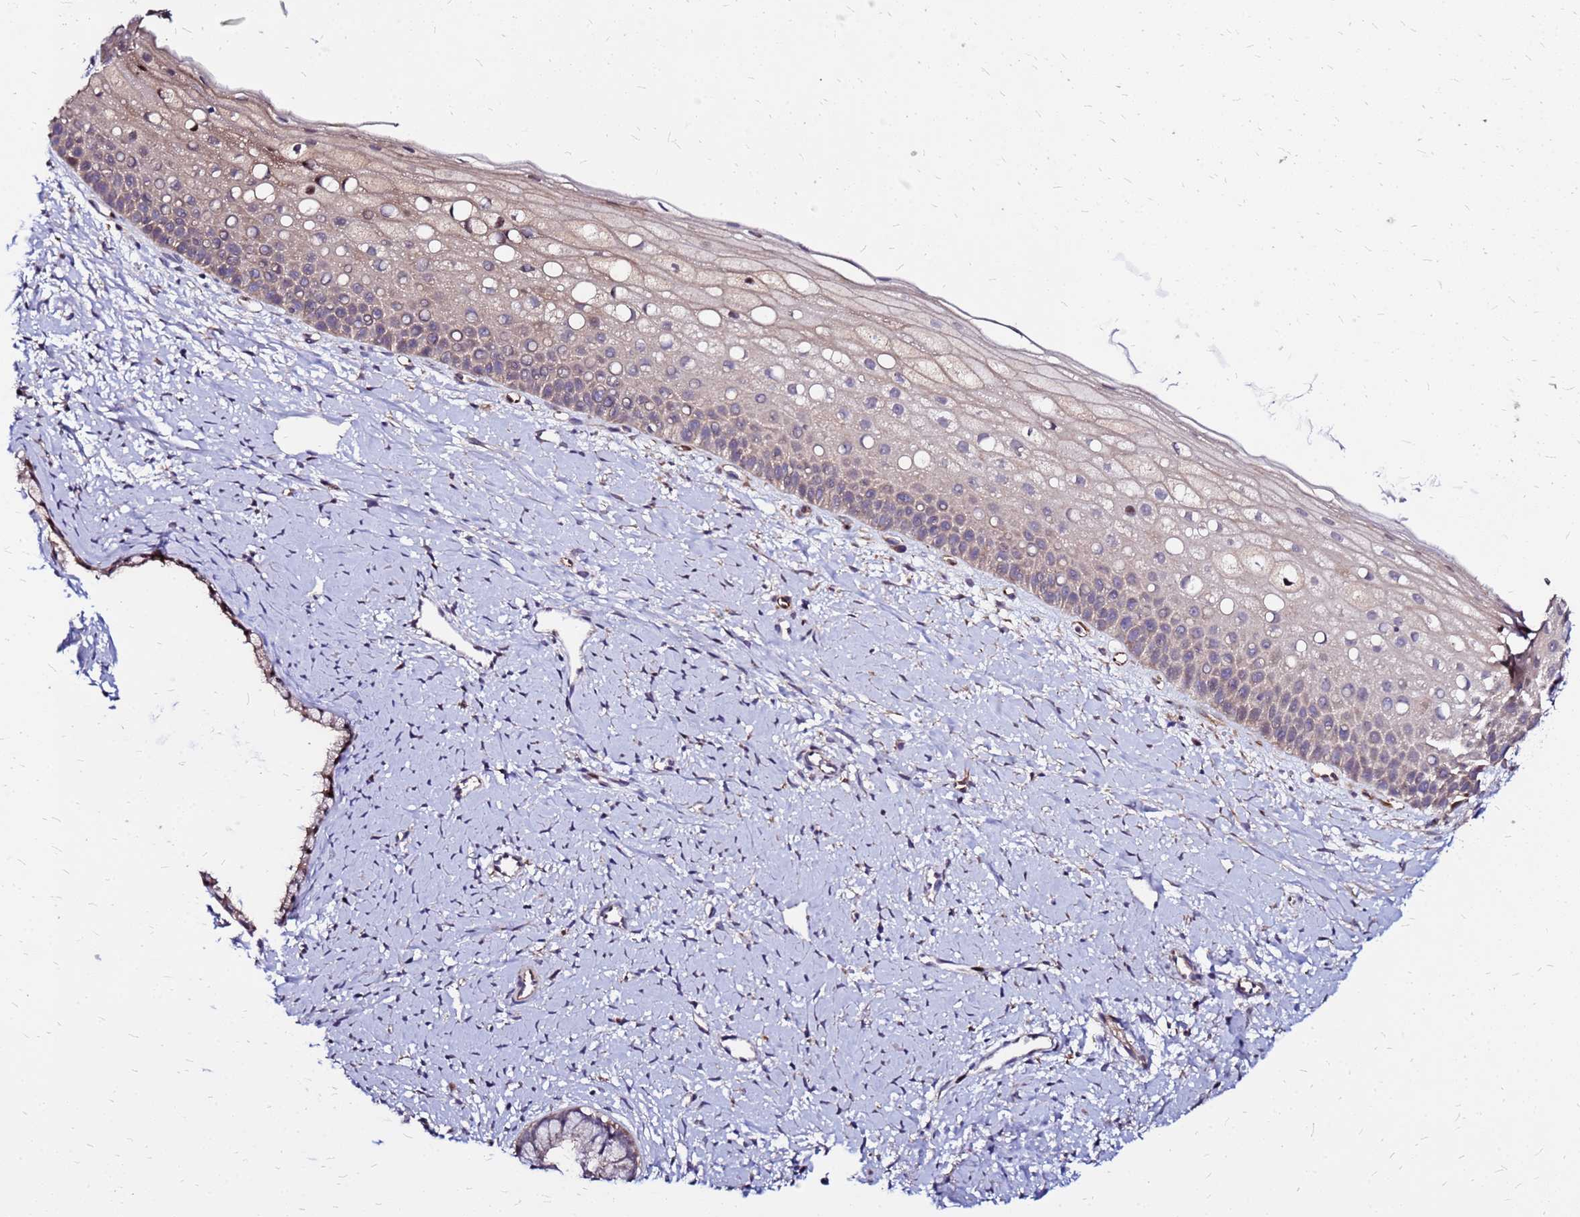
{"staining": {"intensity": "moderate", "quantity": ">75%", "location": "cytoplasmic/membranous,nuclear"}, "tissue": "cervix", "cell_type": "Glandular cells", "image_type": "normal", "snomed": [{"axis": "morphology", "description": "Normal tissue, NOS"}, {"axis": "topography", "description": "Cervix"}], "caption": "Cervix stained with immunohistochemistry (IHC) demonstrates moderate cytoplasmic/membranous,nuclear expression in approximately >75% of glandular cells. (DAB (3,3'-diaminobenzidine) IHC with brightfield microscopy, high magnification).", "gene": "ARHGEF35", "patient": {"sex": "female", "age": 57}}